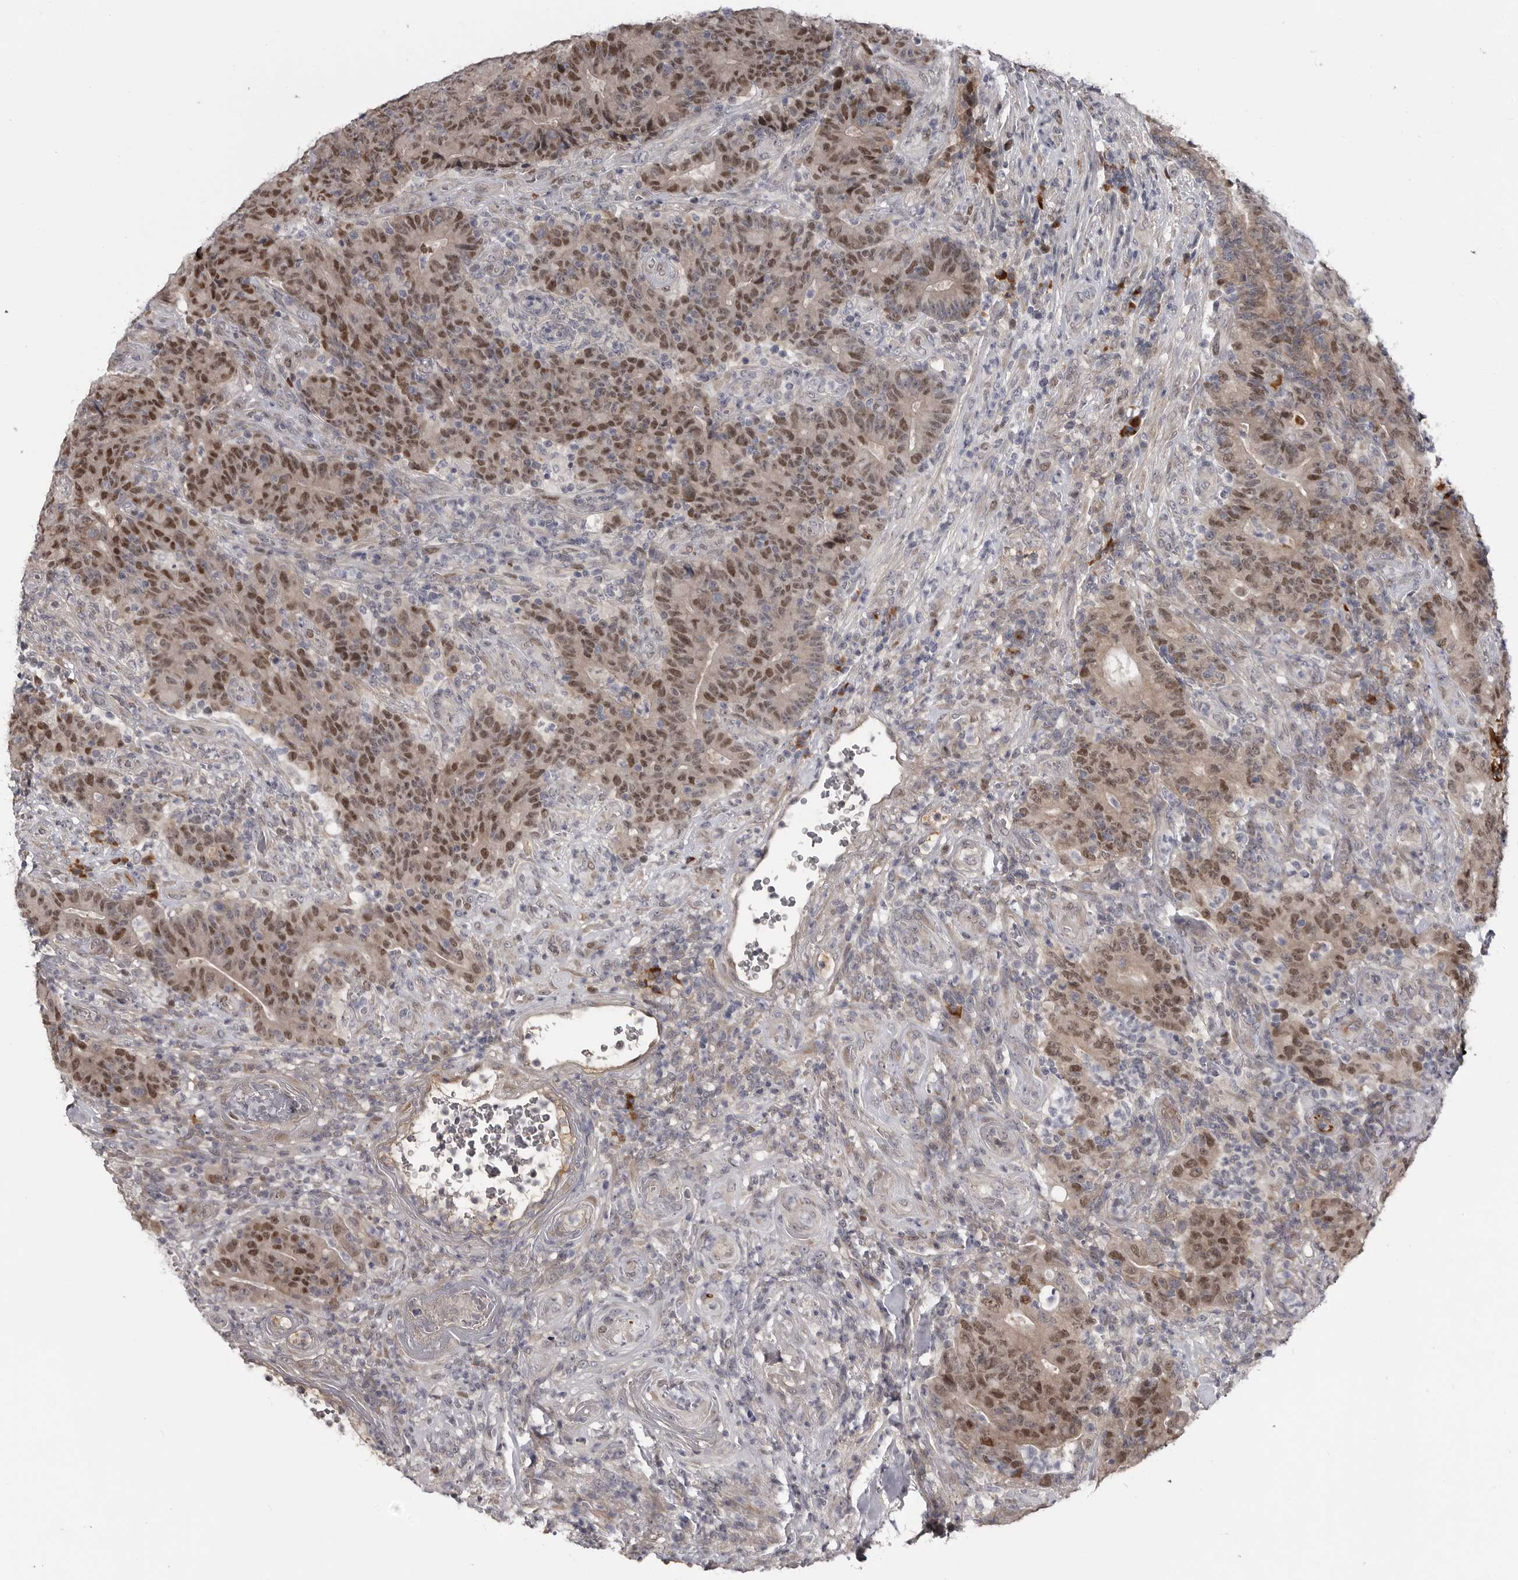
{"staining": {"intensity": "moderate", "quantity": ">75%", "location": "nuclear"}, "tissue": "colorectal cancer", "cell_type": "Tumor cells", "image_type": "cancer", "snomed": [{"axis": "morphology", "description": "Normal tissue, NOS"}, {"axis": "morphology", "description": "Adenocarcinoma, NOS"}, {"axis": "topography", "description": "Colon"}], "caption": "Approximately >75% of tumor cells in human adenocarcinoma (colorectal) demonstrate moderate nuclear protein staining as visualized by brown immunohistochemical staining.", "gene": "ZNF277", "patient": {"sex": "female", "age": 75}}